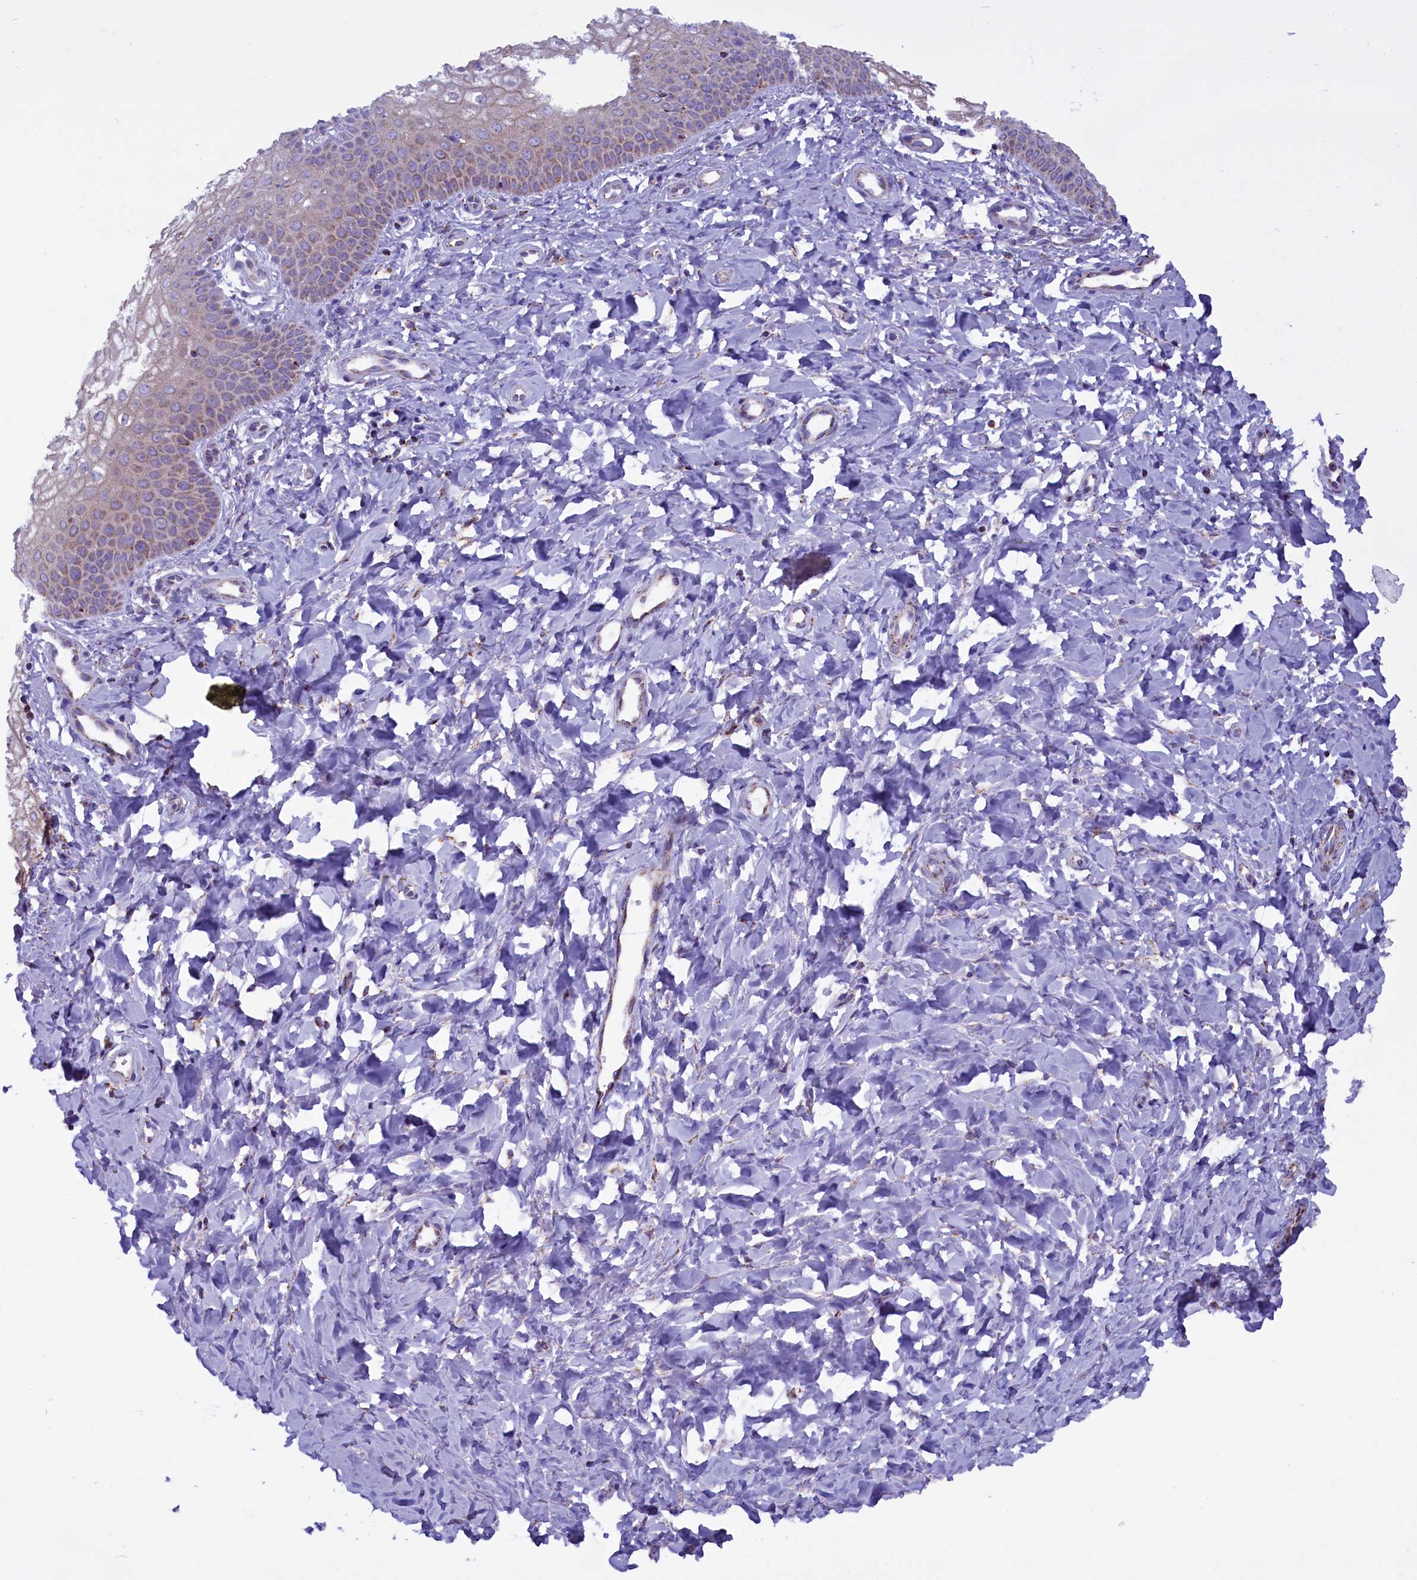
{"staining": {"intensity": "moderate", "quantity": "25%-75%", "location": "cytoplasmic/membranous"}, "tissue": "vagina", "cell_type": "Squamous epithelial cells", "image_type": "normal", "snomed": [{"axis": "morphology", "description": "Normal tissue, NOS"}, {"axis": "topography", "description": "Vagina"}], "caption": "Vagina stained with a brown dye exhibits moderate cytoplasmic/membranous positive staining in about 25%-75% of squamous epithelial cells.", "gene": "ICA1L", "patient": {"sex": "female", "age": 68}}